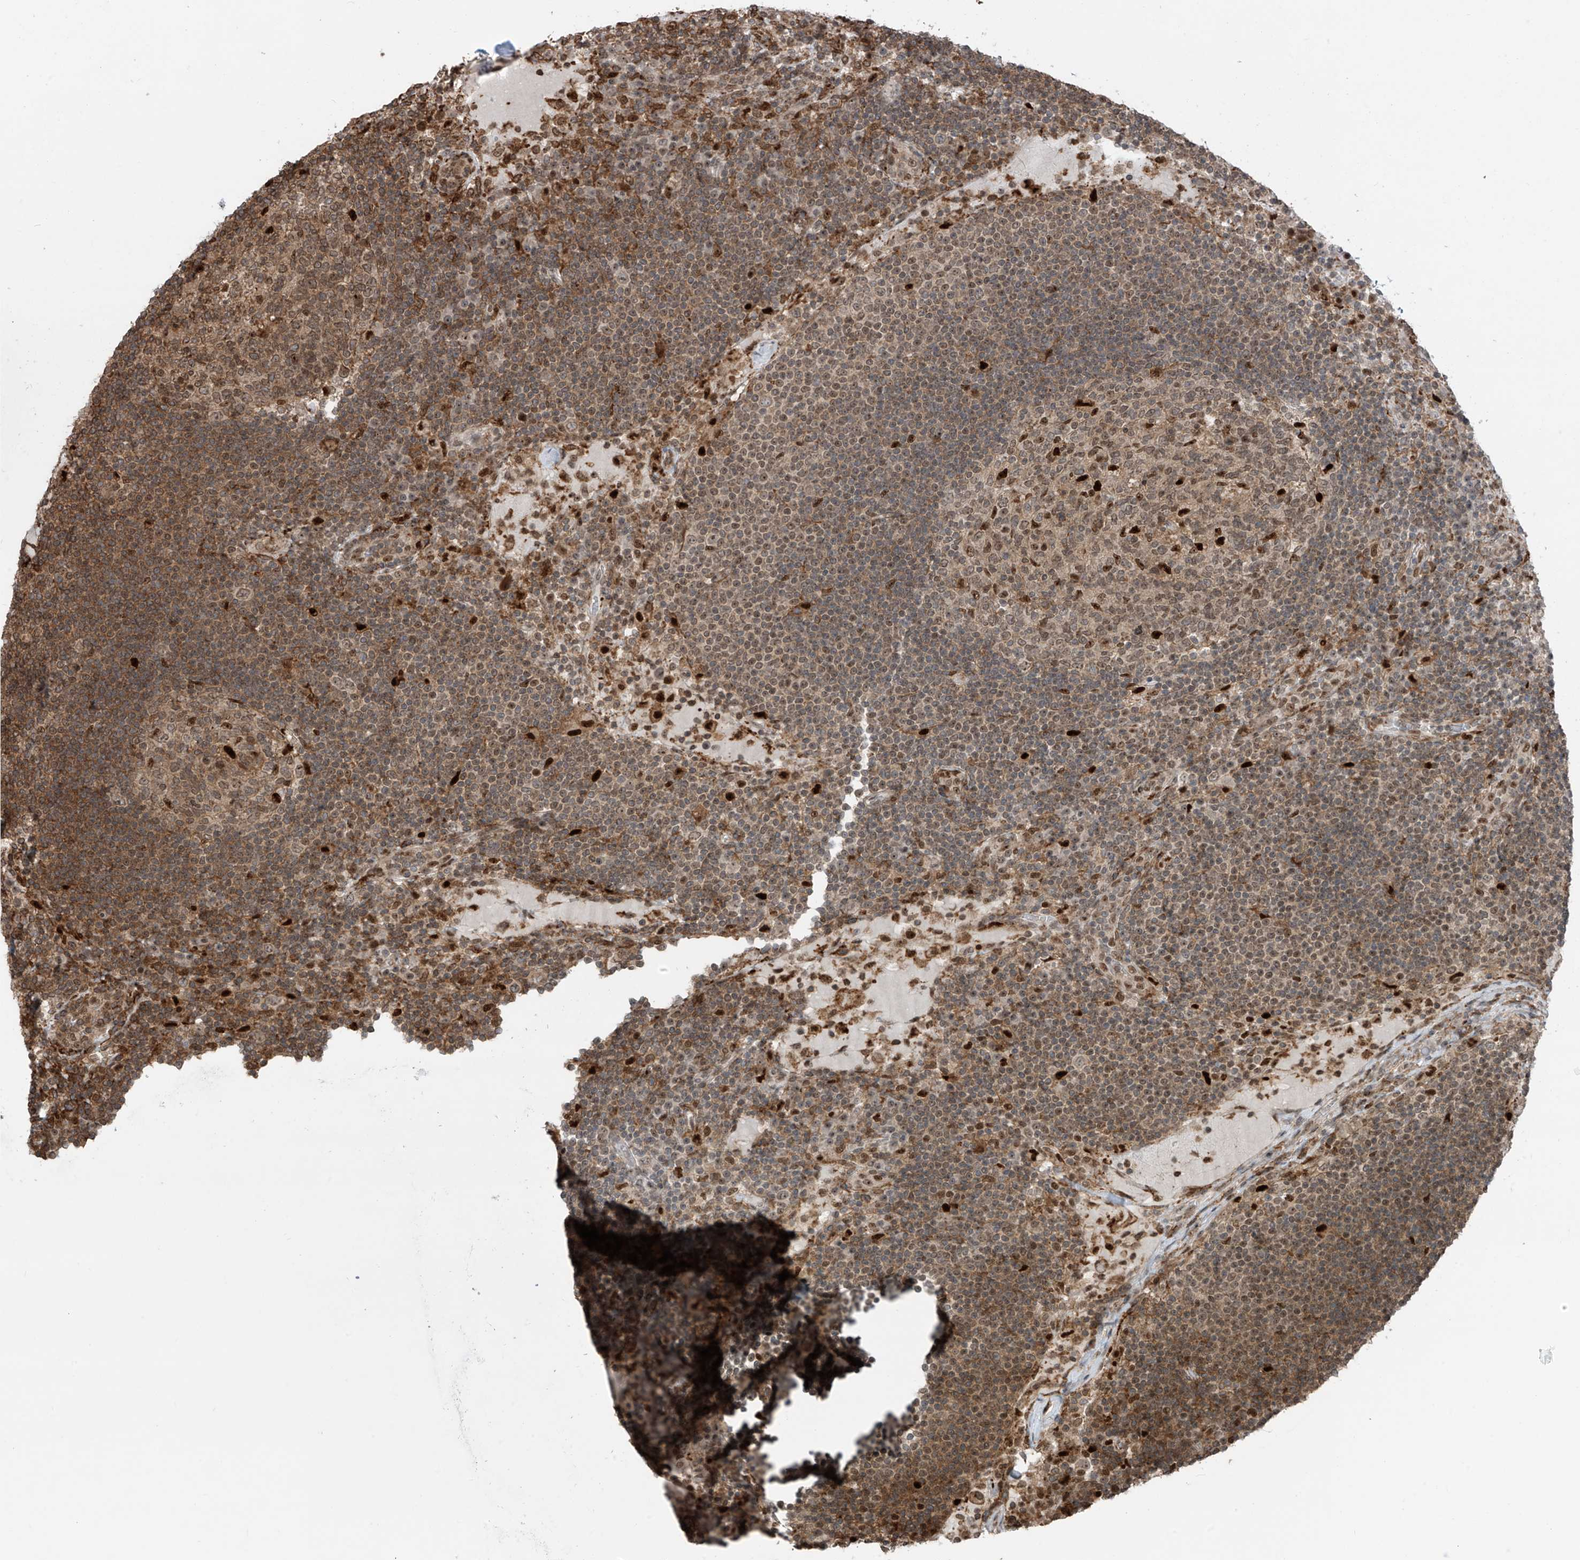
{"staining": {"intensity": "strong", "quantity": "<25%", "location": "nuclear"}, "tissue": "lymph node", "cell_type": "Germinal center cells", "image_type": "normal", "snomed": [{"axis": "morphology", "description": "Normal tissue, NOS"}, {"axis": "topography", "description": "Lymph node"}], "caption": "Immunohistochemical staining of normal lymph node reveals strong nuclear protein expression in approximately <25% of germinal center cells.", "gene": "REPIN1", "patient": {"sex": "female", "age": 53}}